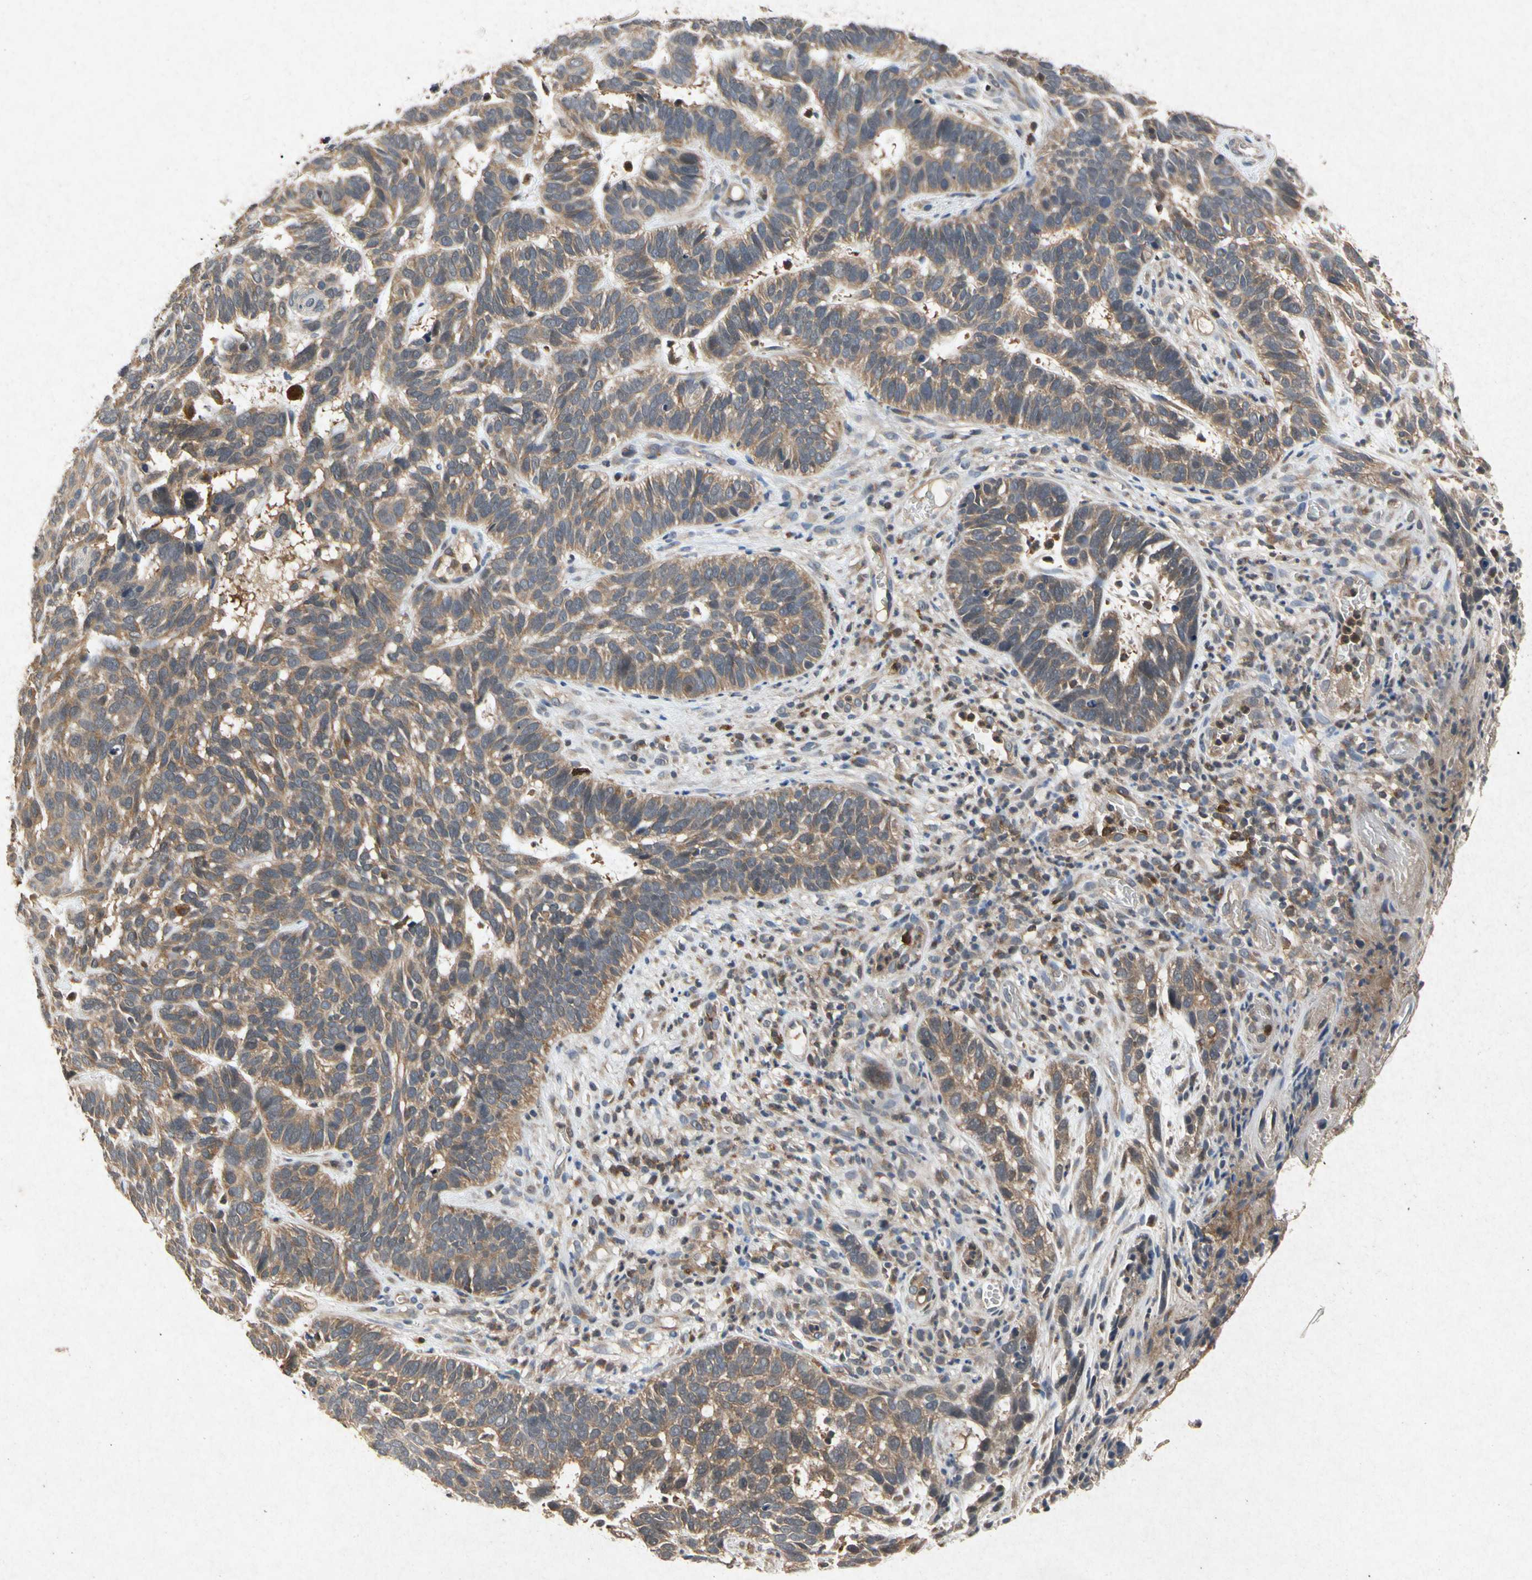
{"staining": {"intensity": "moderate", "quantity": ">75%", "location": "cytoplasmic/membranous"}, "tissue": "skin cancer", "cell_type": "Tumor cells", "image_type": "cancer", "snomed": [{"axis": "morphology", "description": "Basal cell carcinoma"}, {"axis": "topography", "description": "Skin"}], "caption": "Protein staining of basal cell carcinoma (skin) tissue reveals moderate cytoplasmic/membranous staining in approximately >75% of tumor cells. (brown staining indicates protein expression, while blue staining denotes nuclei).", "gene": "RPS6KA1", "patient": {"sex": "male", "age": 87}}